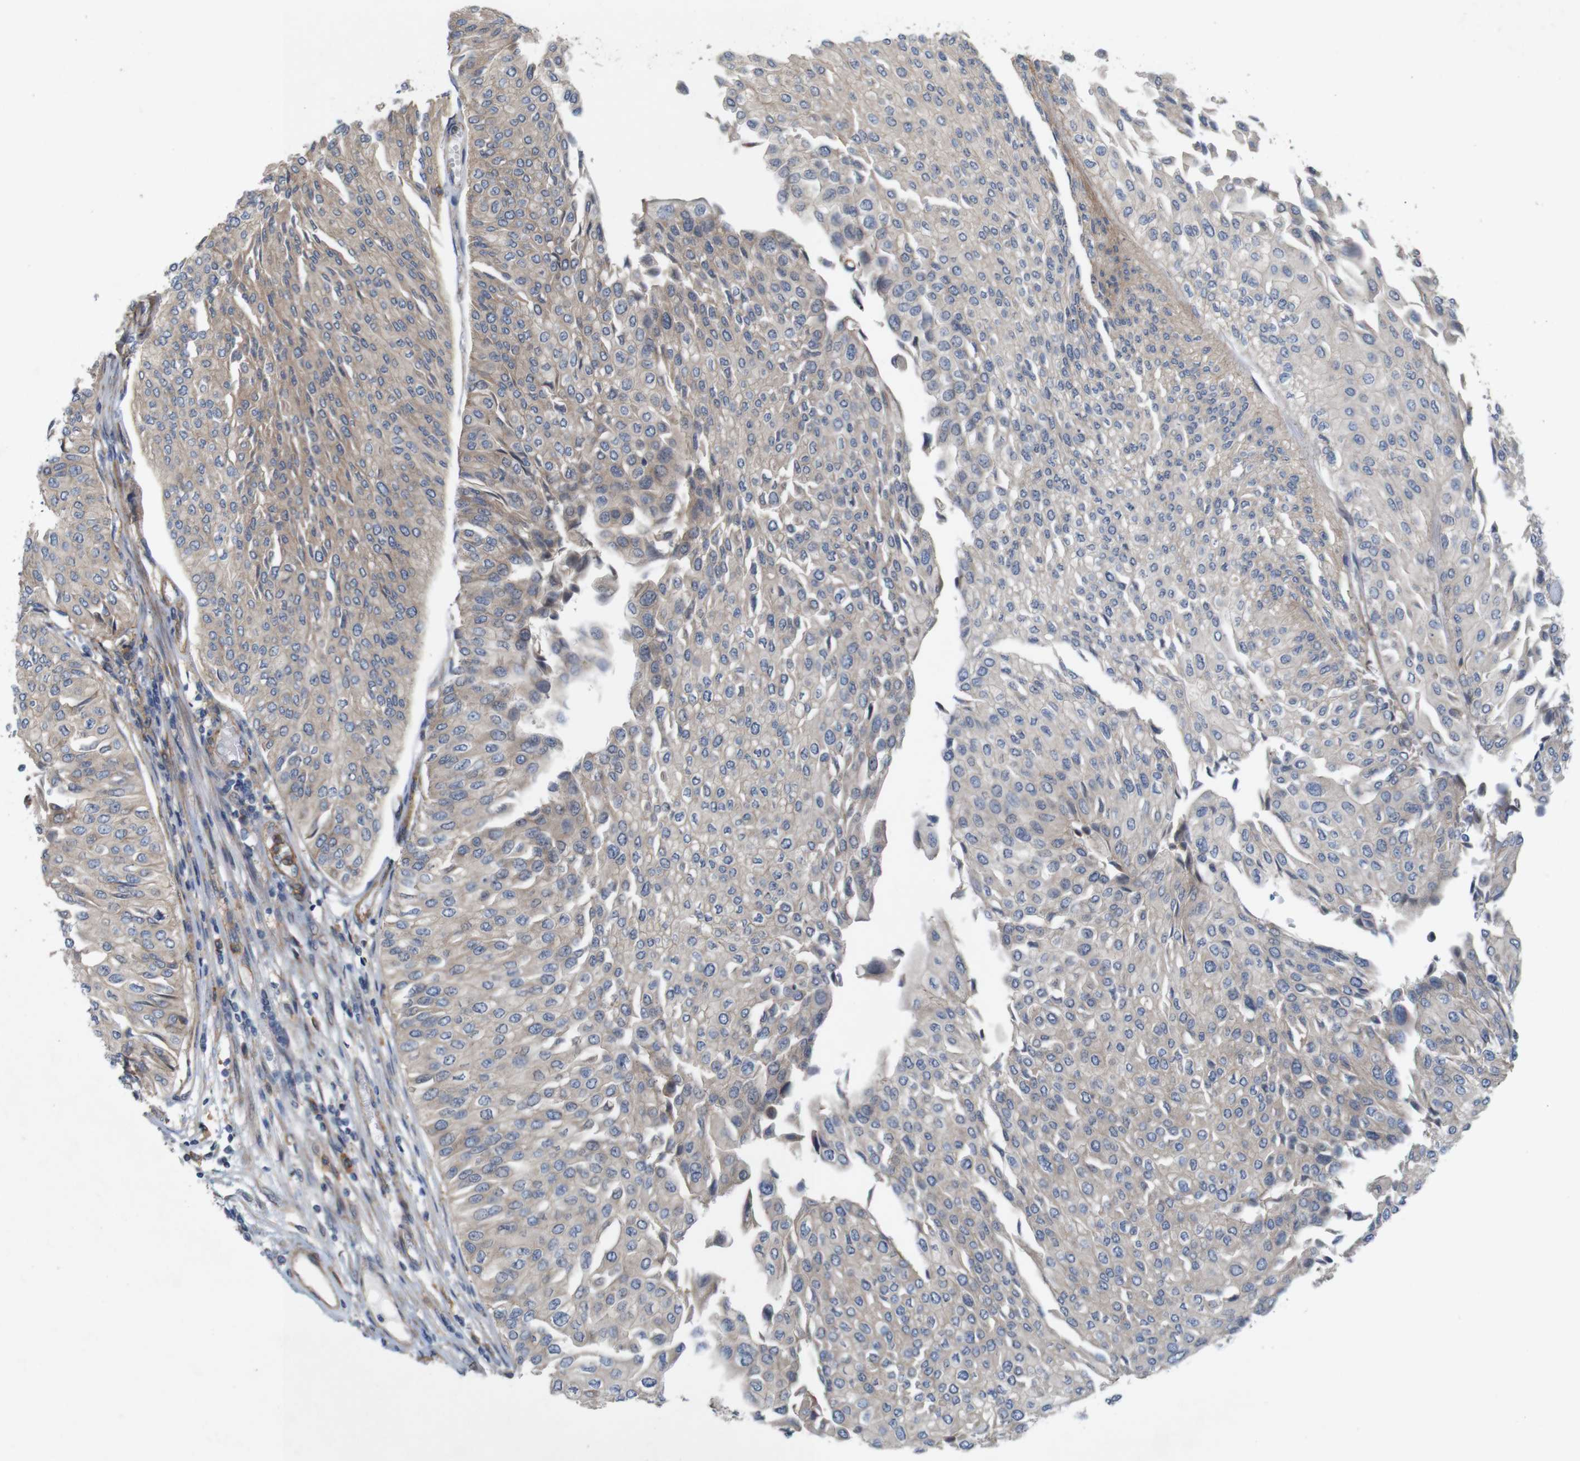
{"staining": {"intensity": "weak", "quantity": "<25%", "location": "cytoplasmic/membranous"}, "tissue": "urothelial cancer", "cell_type": "Tumor cells", "image_type": "cancer", "snomed": [{"axis": "morphology", "description": "Urothelial carcinoma, Low grade"}, {"axis": "topography", "description": "Urinary bladder"}], "caption": "A photomicrograph of human urothelial carcinoma (low-grade) is negative for staining in tumor cells.", "gene": "SIGLEC8", "patient": {"sex": "male", "age": 67}}